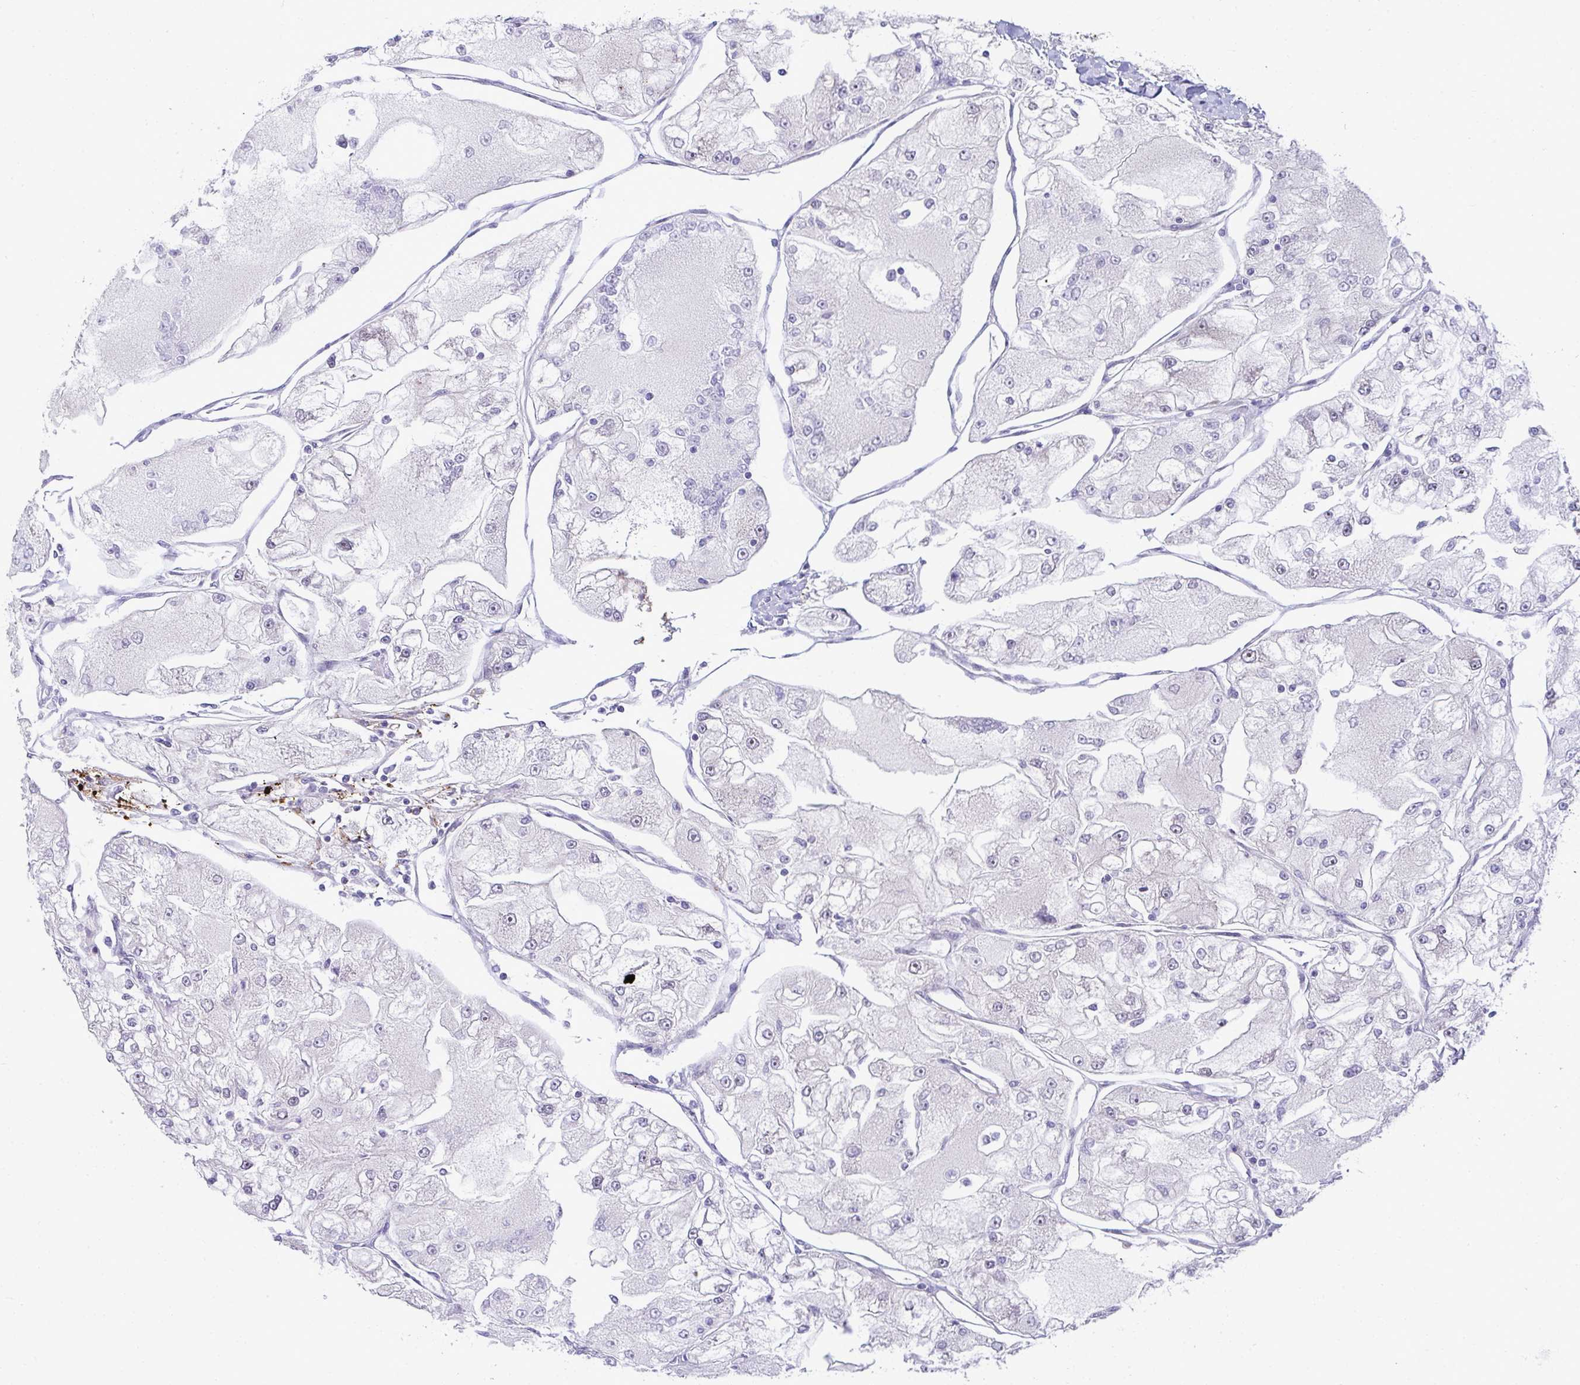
{"staining": {"intensity": "negative", "quantity": "none", "location": "none"}, "tissue": "renal cancer", "cell_type": "Tumor cells", "image_type": "cancer", "snomed": [{"axis": "morphology", "description": "Adenocarcinoma, NOS"}, {"axis": "topography", "description": "Kidney"}], "caption": "Immunohistochemistry micrograph of neoplastic tissue: human renal cancer (adenocarcinoma) stained with DAB (3,3'-diaminobenzidine) exhibits no significant protein positivity in tumor cells.", "gene": "SRRM4", "patient": {"sex": "female", "age": 72}}